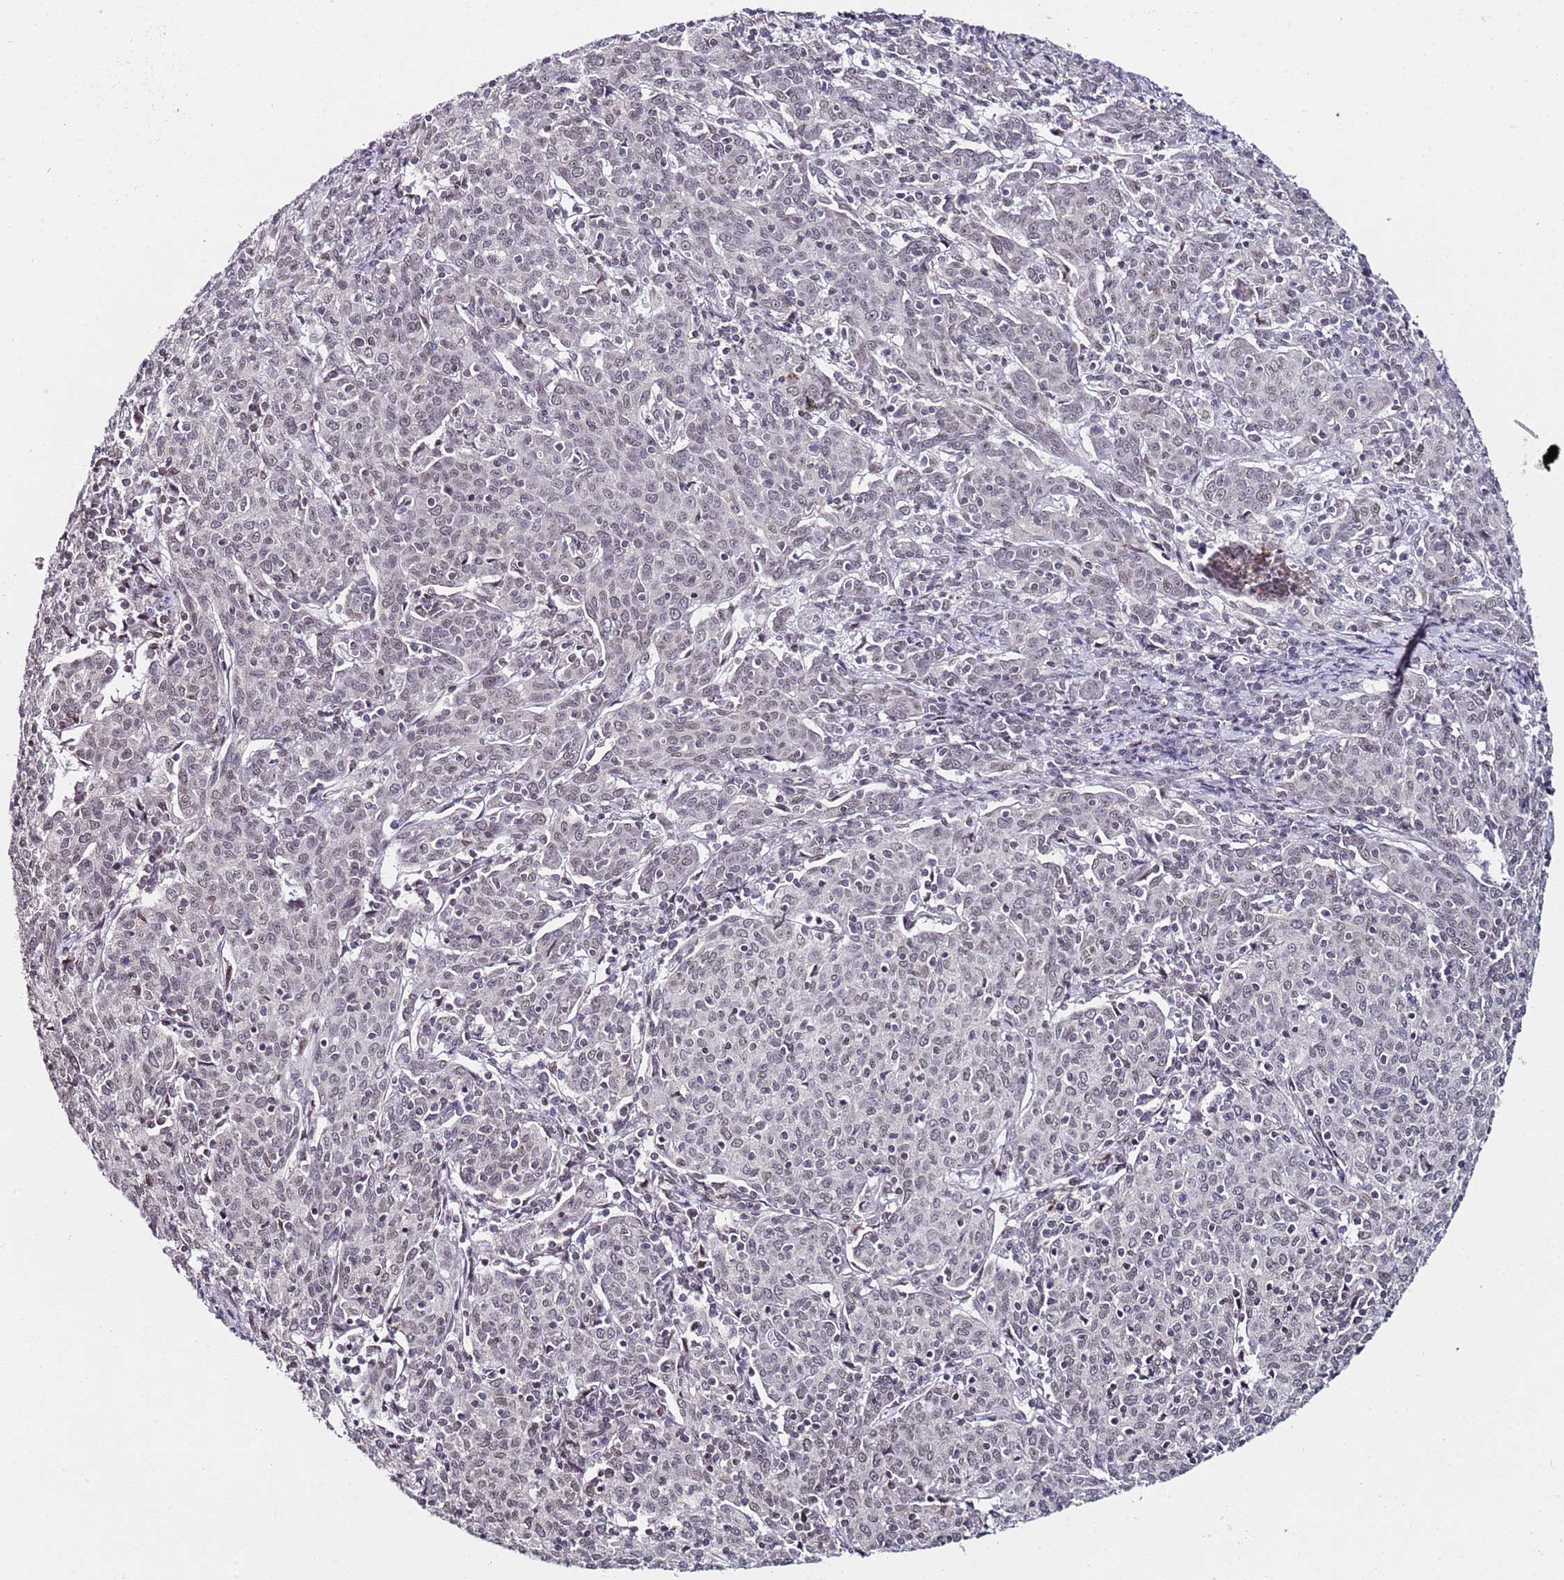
{"staining": {"intensity": "weak", "quantity": "25%-75%", "location": "nuclear"}, "tissue": "cervical cancer", "cell_type": "Tumor cells", "image_type": "cancer", "snomed": [{"axis": "morphology", "description": "Squamous cell carcinoma, NOS"}, {"axis": "topography", "description": "Cervix"}], "caption": "Protein analysis of squamous cell carcinoma (cervical) tissue demonstrates weak nuclear positivity in about 25%-75% of tumor cells. (DAB IHC with brightfield microscopy, high magnification).", "gene": "DUSP28", "patient": {"sex": "female", "age": 67}}